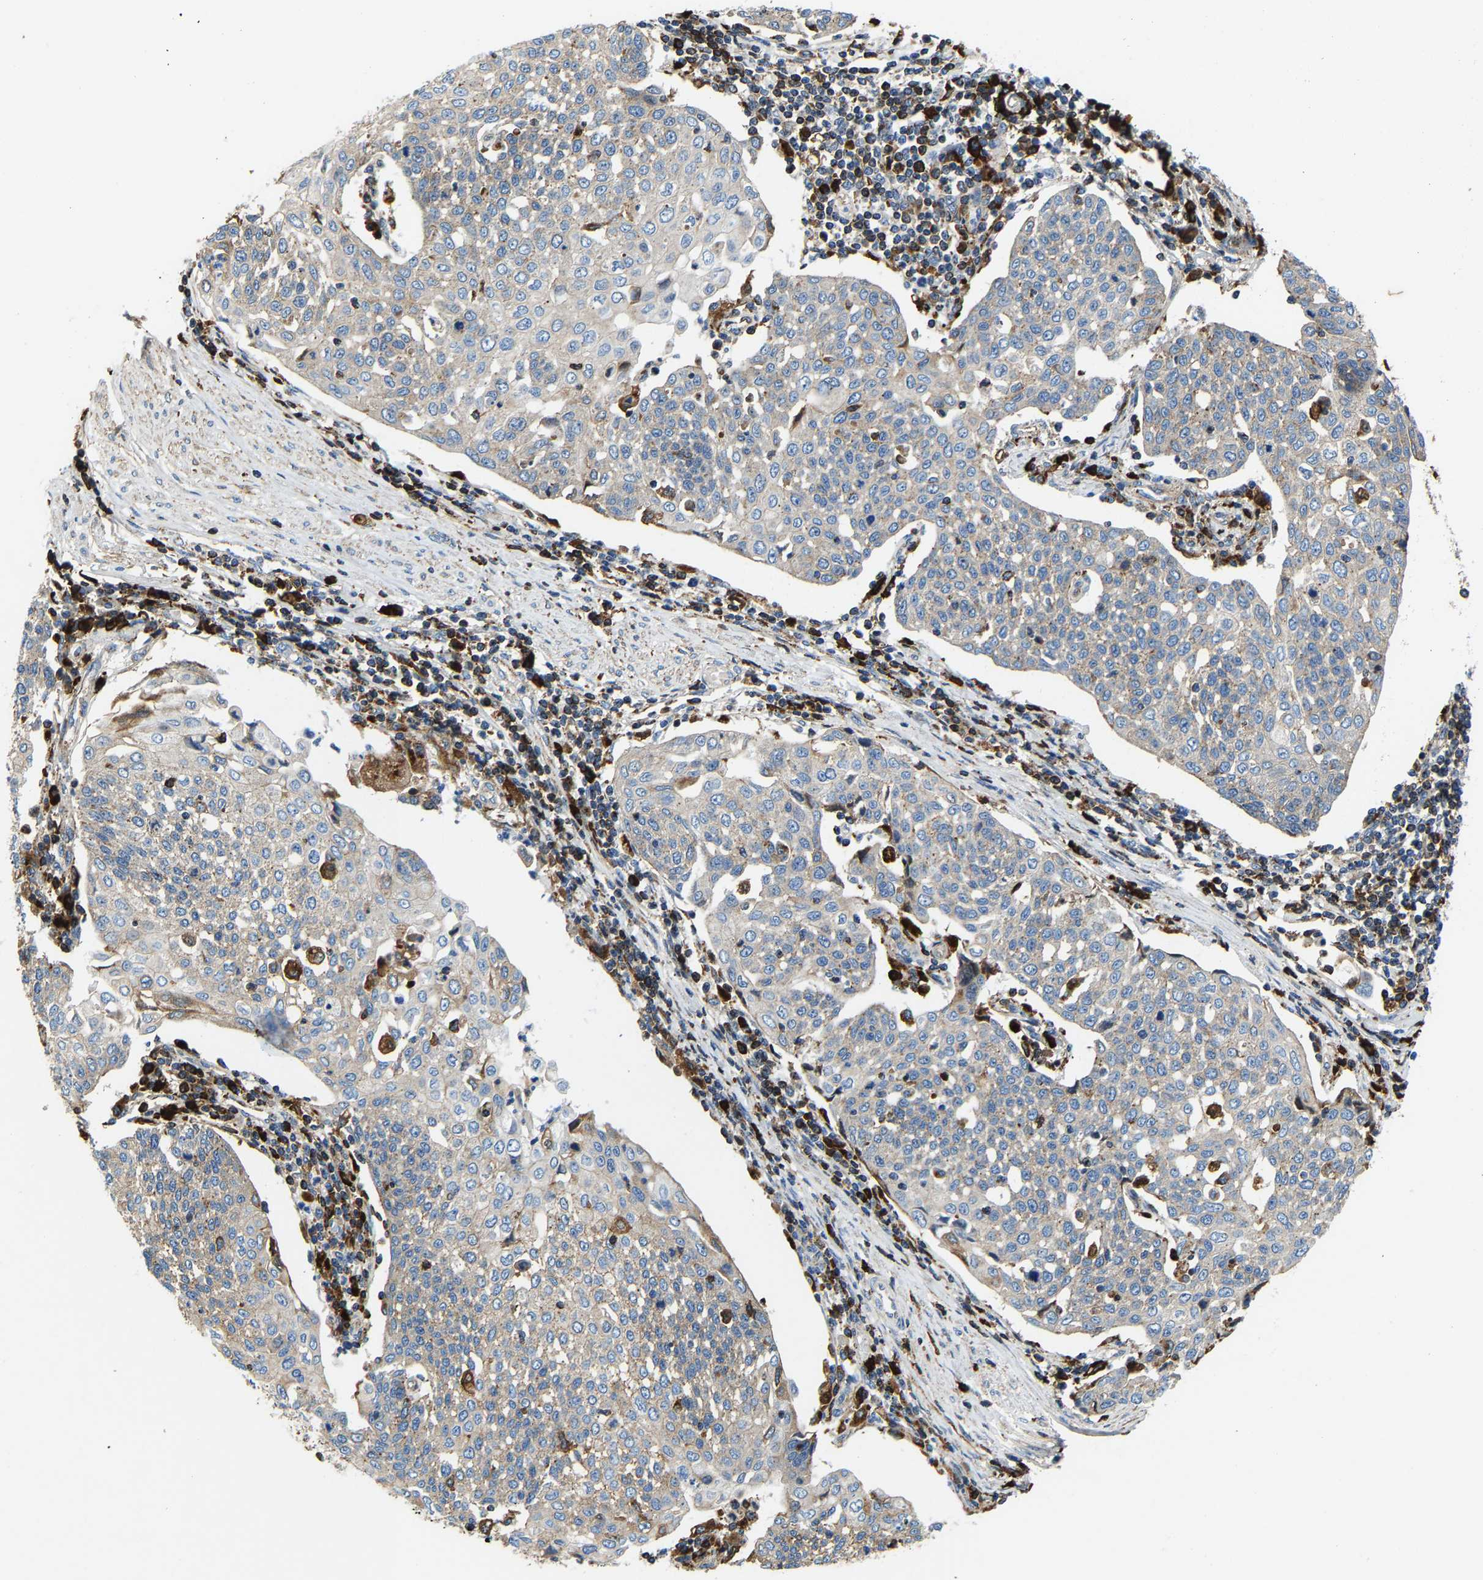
{"staining": {"intensity": "weak", "quantity": "25%-75%", "location": "cytoplasmic/membranous"}, "tissue": "cervical cancer", "cell_type": "Tumor cells", "image_type": "cancer", "snomed": [{"axis": "morphology", "description": "Squamous cell carcinoma, NOS"}, {"axis": "topography", "description": "Cervix"}], "caption": "The photomicrograph reveals staining of cervical cancer (squamous cell carcinoma), revealing weak cytoplasmic/membranous protein positivity (brown color) within tumor cells.", "gene": "DPP7", "patient": {"sex": "female", "age": 34}}